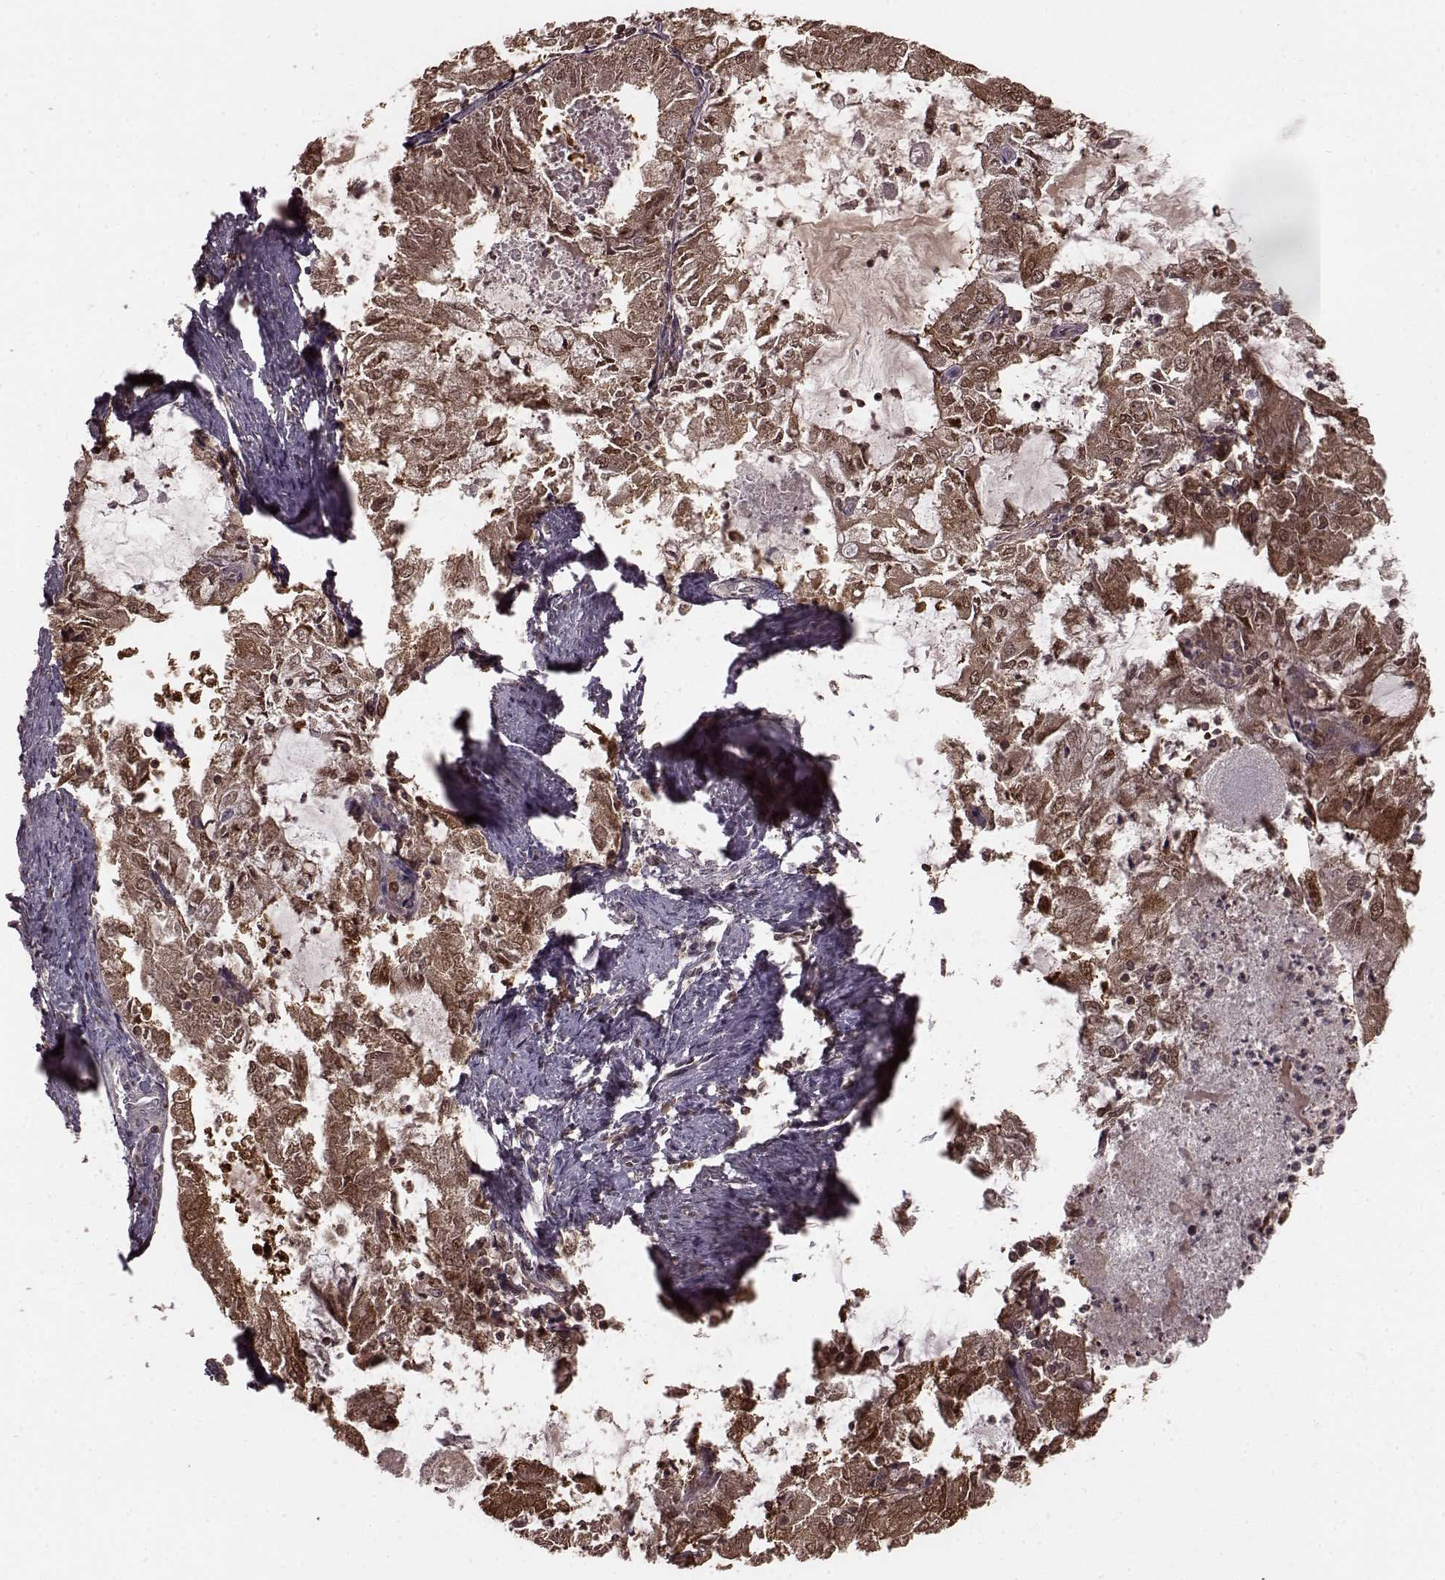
{"staining": {"intensity": "moderate", "quantity": ">75%", "location": "cytoplasmic/membranous,nuclear"}, "tissue": "endometrial cancer", "cell_type": "Tumor cells", "image_type": "cancer", "snomed": [{"axis": "morphology", "description": "Adenocarcinoma, NOS"}, {"axis": "topography", "description": "Endometrium"}], "caption": "Moderate cytoplasmic/membranous and nuclear positivity is identified in about >75% of tumor cells in adenocarcinoma (endometrial).", "gene": "GSS", "patient": {"sex": "female", "age": 57}}